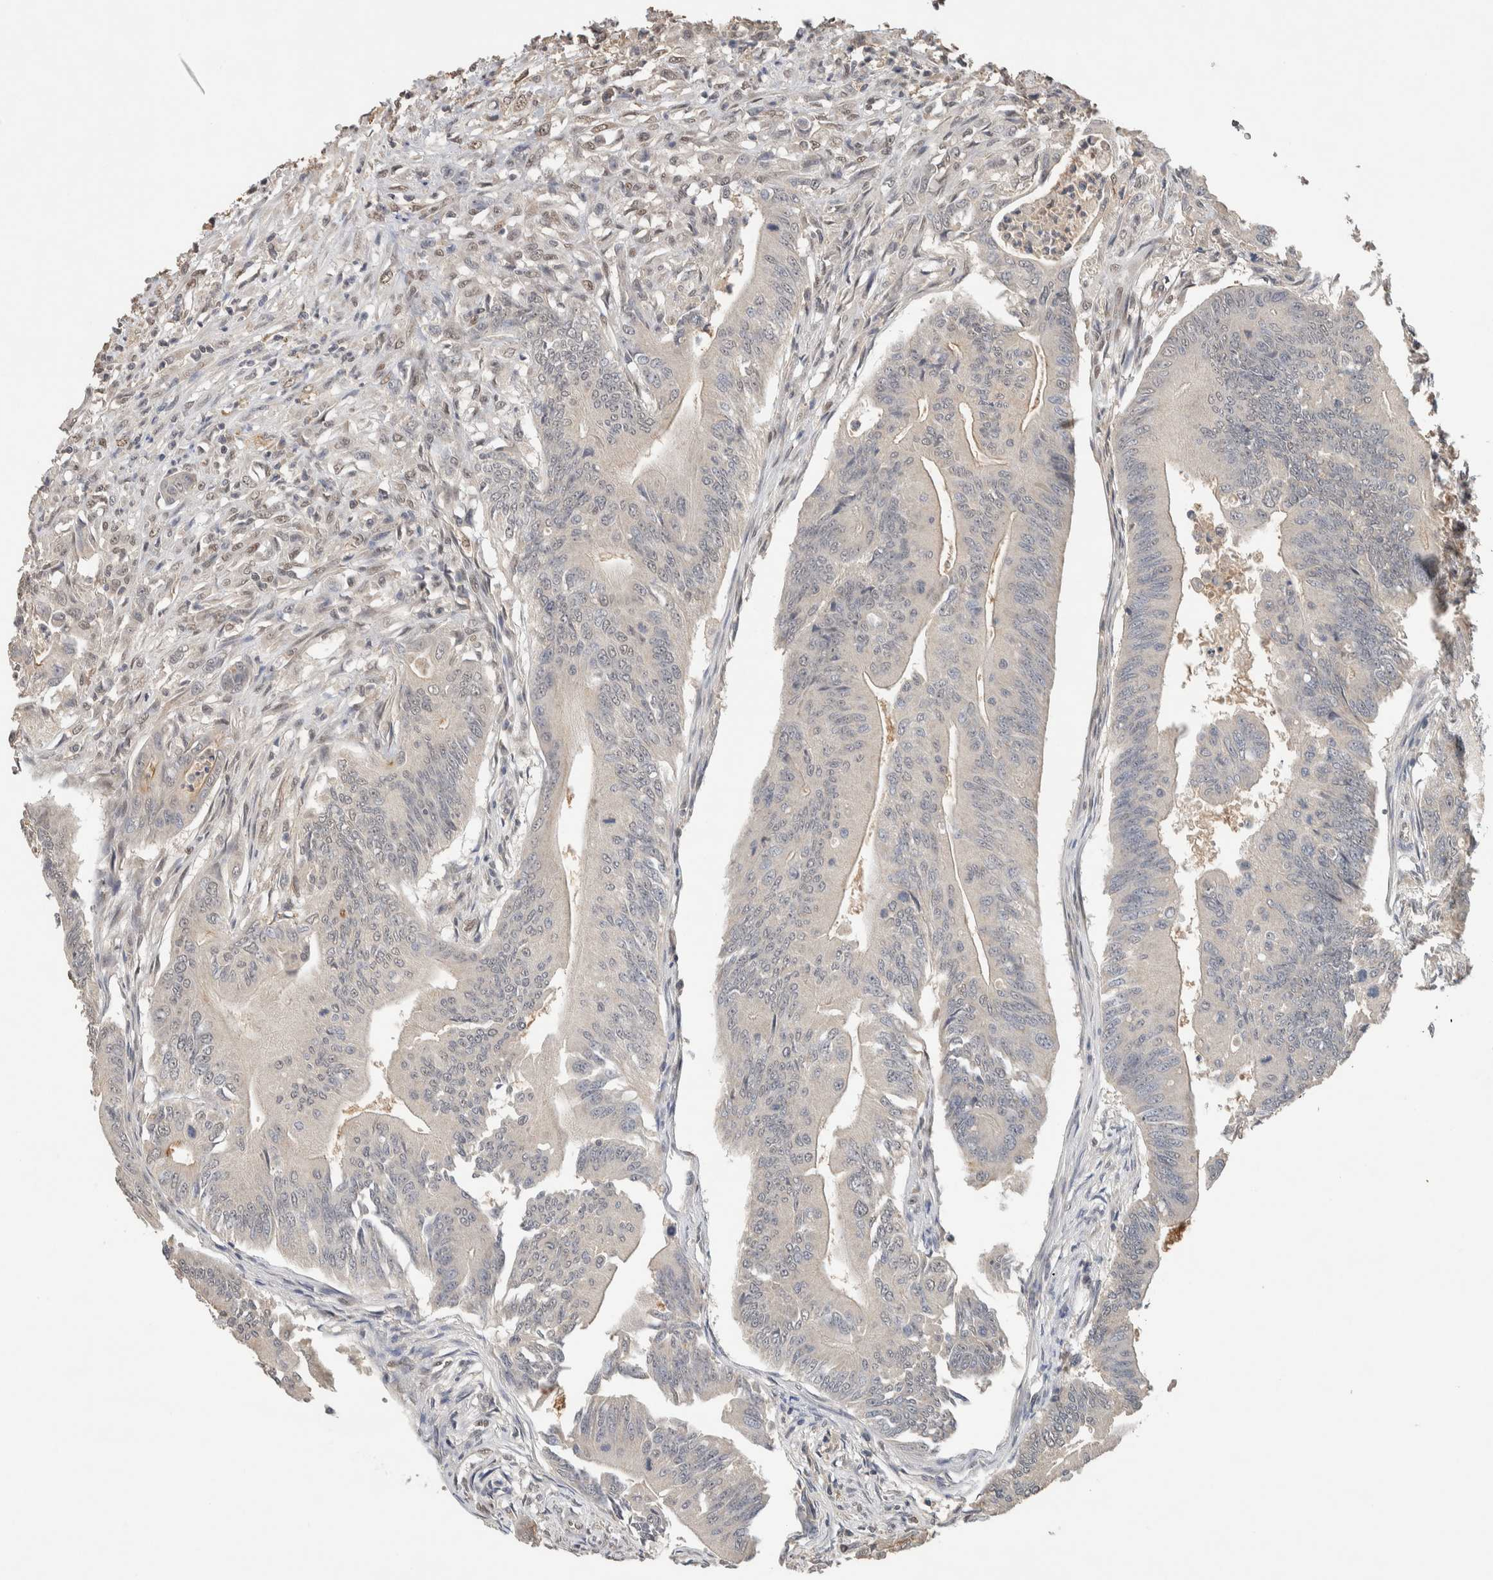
{"staining": {"intensity": "negative", "quantity": "none", "location": "none"}, "tissue": "colorectal cancer", "cell_type": "Tumor cells", "image_type": "cancer", "snomed": [{"axis": "morphology", "description": "Adenoma, NOS"}, {"axis": "morphology", "description": "Adenocarcinoma, NOS"}, {"axis": "topography", "description": "Colon"}], "caption": "There is no significant positivity in tumor cells of colorectal cancer.", "gene": "CYSRT1", "patient": {"sex": "male", "age": 79}}